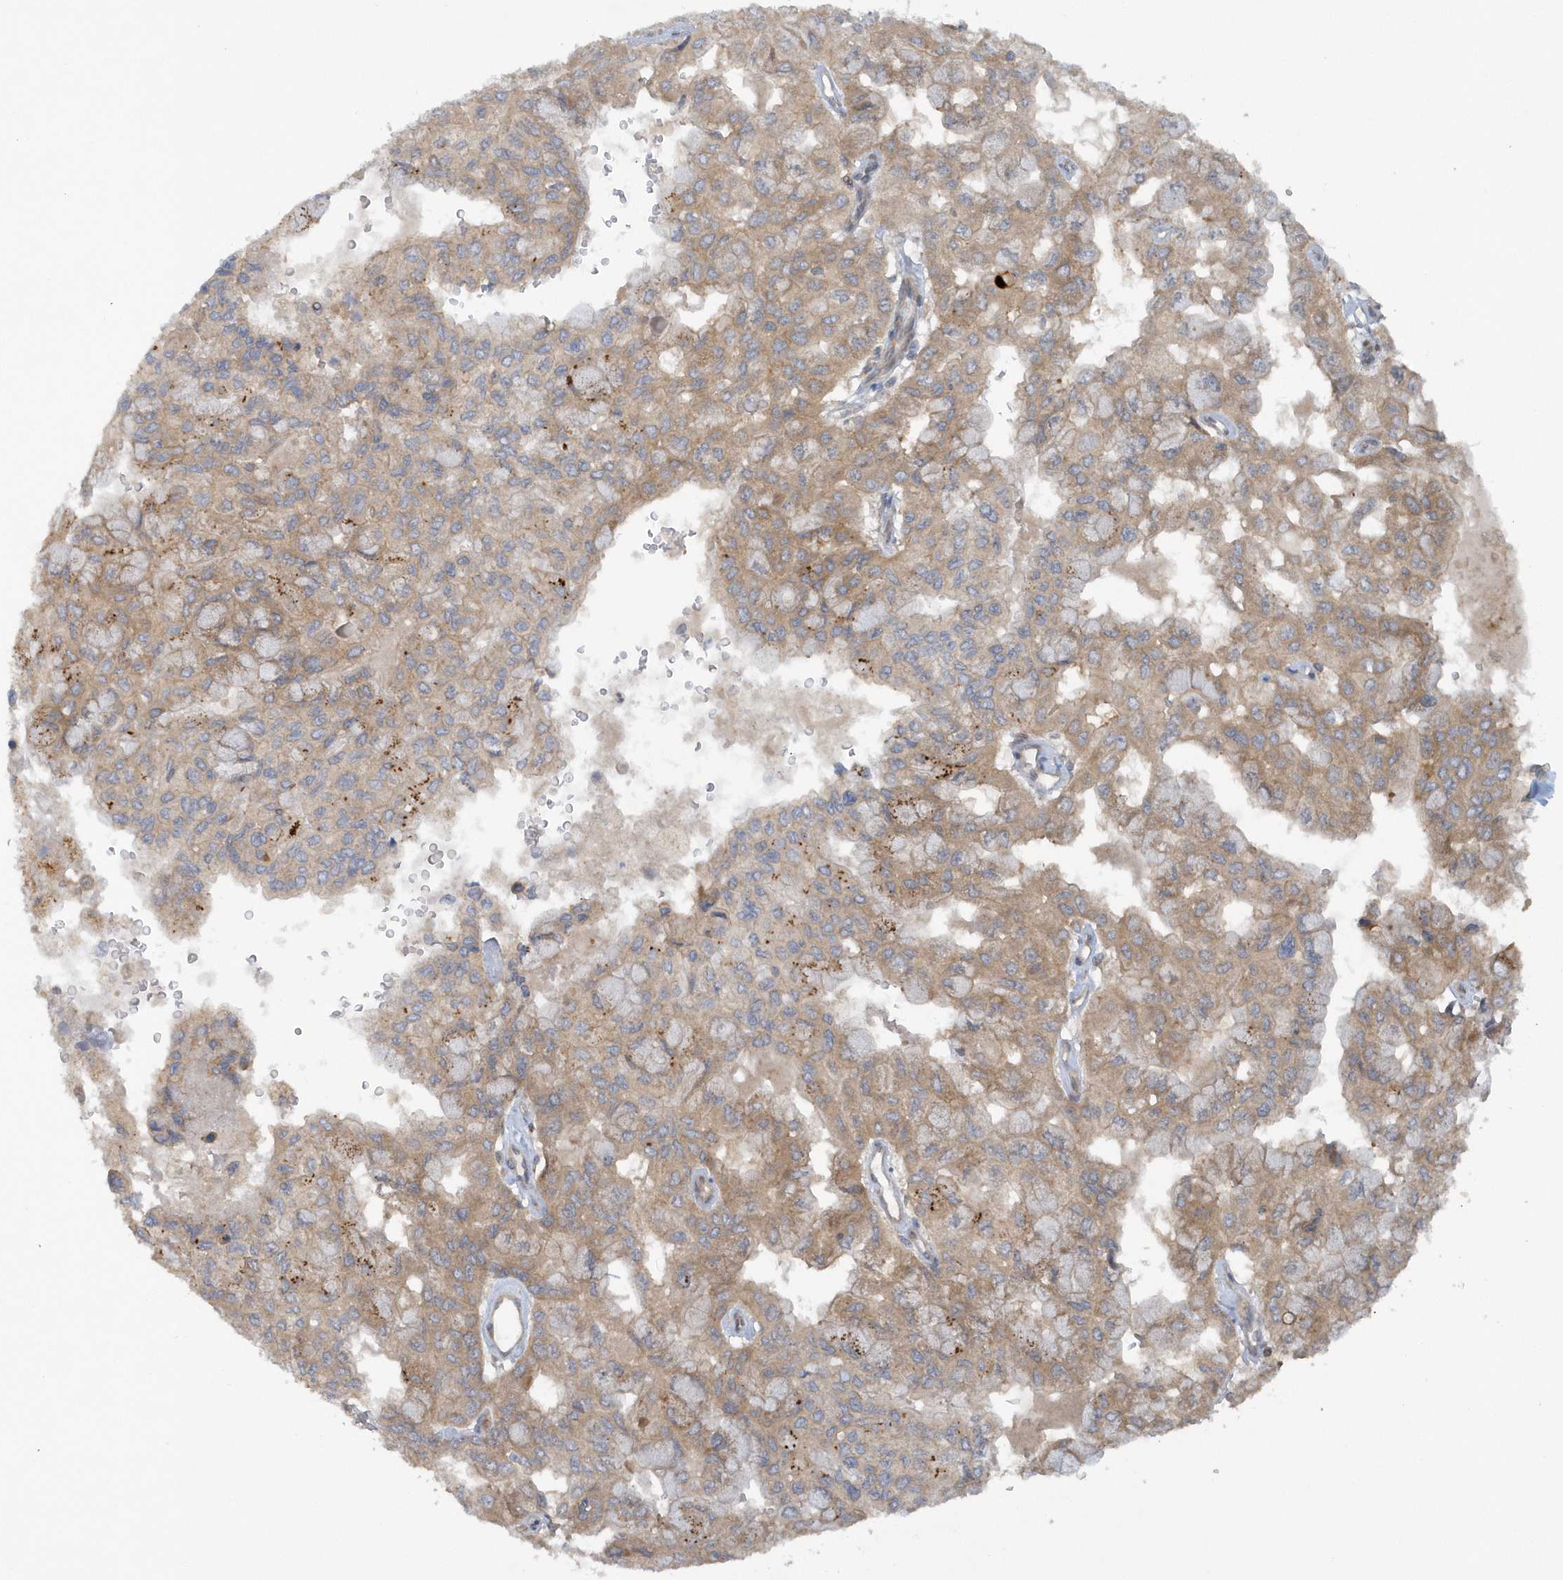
{"staining": {"intensity": "weak", "quantity": "25%-75%", "location": "cytoplasmic/membranous"}, "tissue": "pancreatic cancer", "cell_type": "Tumor cells", "image_type": "cancer", "snomed": [{"axis": "morphology", "description": "Adenocarcinoma, NOS"}, {"axis": "topography", "description": "Pancreas"}], "caption": "The image reveals immunohistochemical staining of pancreatic cancer (adenocarcinoma). There is weak cytoplasmic/membranous positivity is present in about 25%-75% of tumor cells. The staining is performed using DAB (3,3'-diaminobenzidine) brown chromogen to label protein expression. The nuclei are counter-stained blue using hematoxylin.", "gene": "CNOT10", "patient": {"sex": "male", "age": 51}}